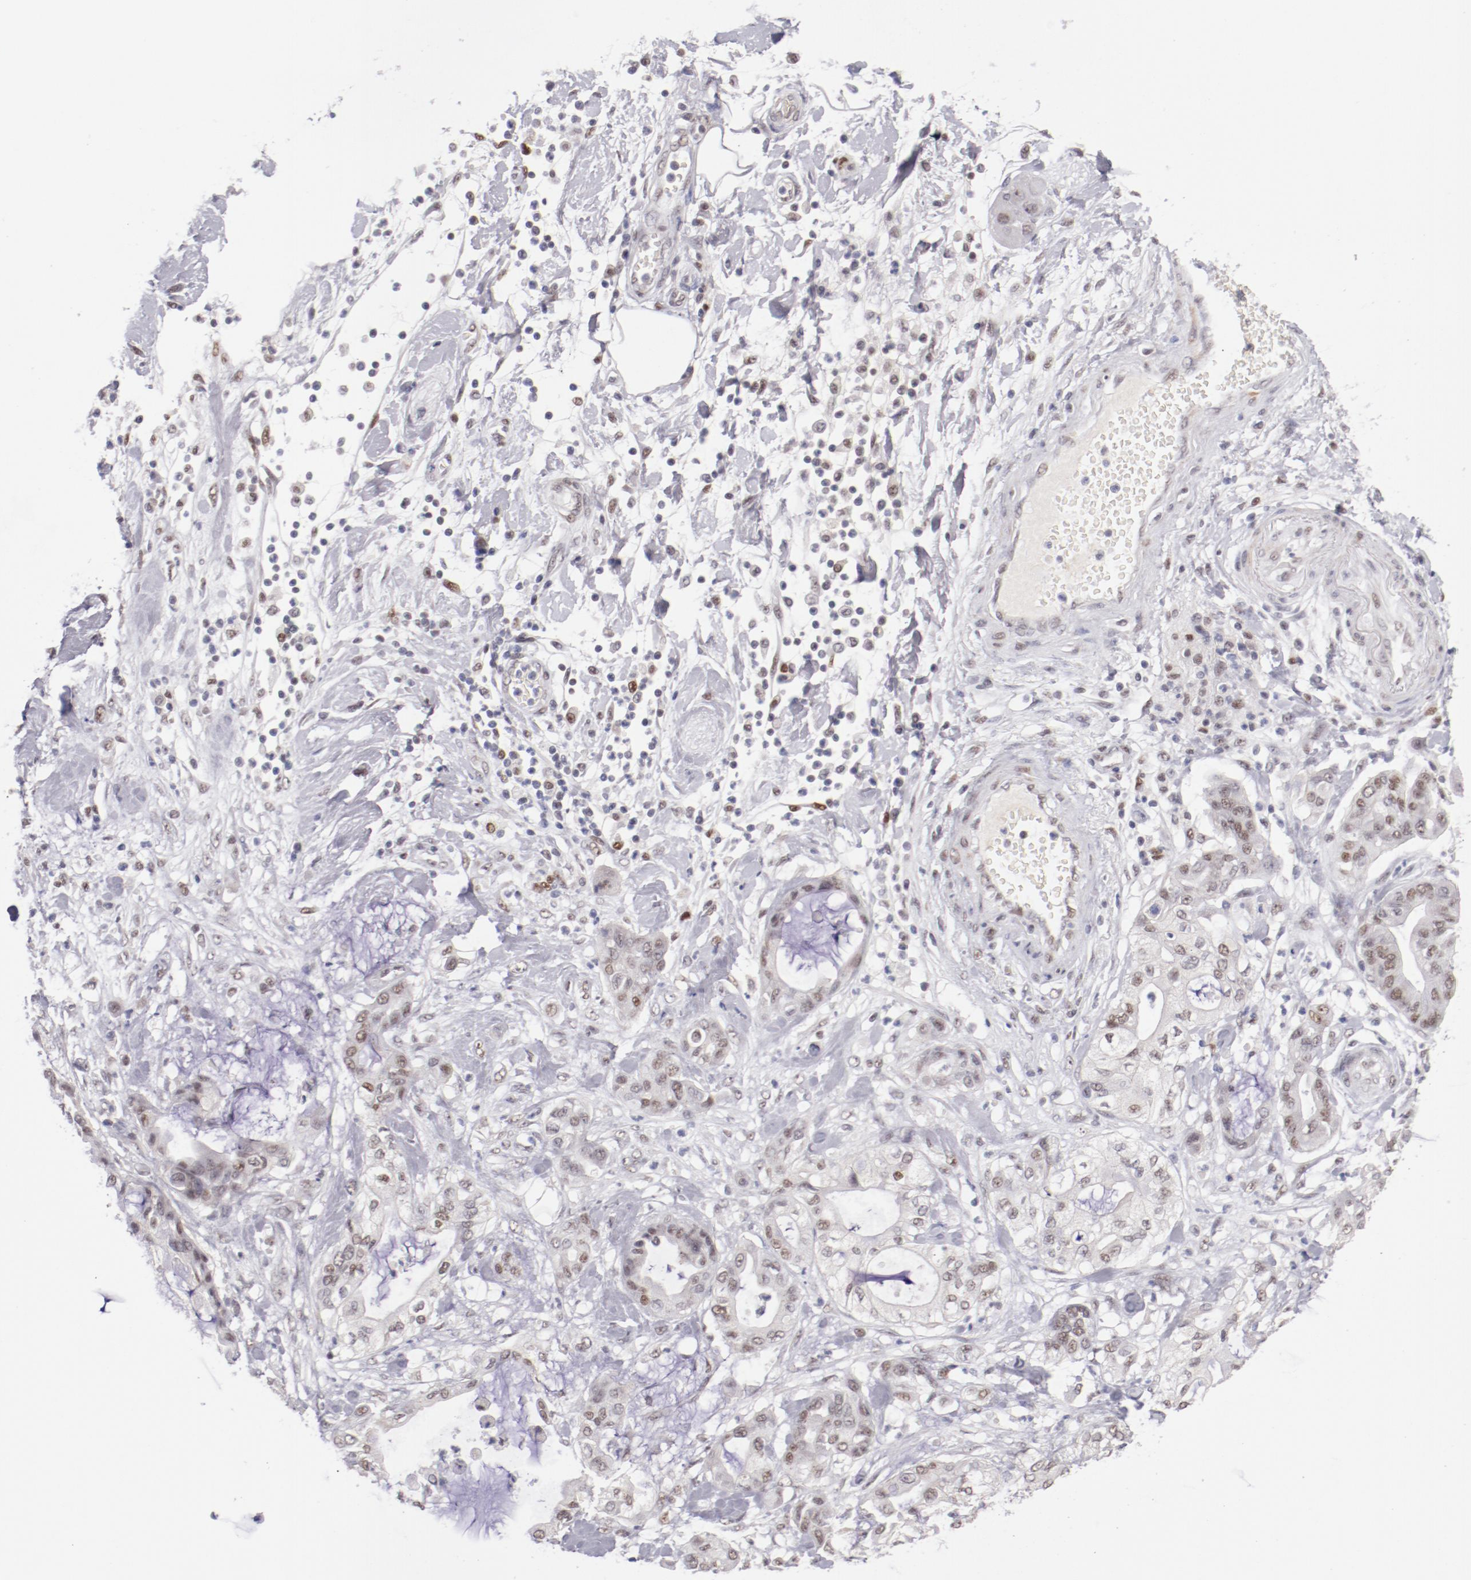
{"staining": {"intensity": "weak", "quantity": "25%-75%", "location": "nuclear"}, "tissue": "pancreatic cancer", "cell_type": "Tumor cells", "image_type": "cancer", "snomed": [{"axis": "morphology", "description": "Adenocarcinoma, NOS"}, {"axis": "morphology", "description": "Adenocarcinoma, metastatic, NOS"}, {"axis": "topography", "description": "Lymph node"}, {"axis": "topography", "description": "Pancreas"}, {"axis": "topography", "description": "Duodenum"}], "caption": "A brown stain shows weak nuclear positivity of a protein in human metastatic adenocarcinoma (pancreatic) tumor cells.", "gene": "TFAP4", "patient": {"sex": "female", "age": 64}}